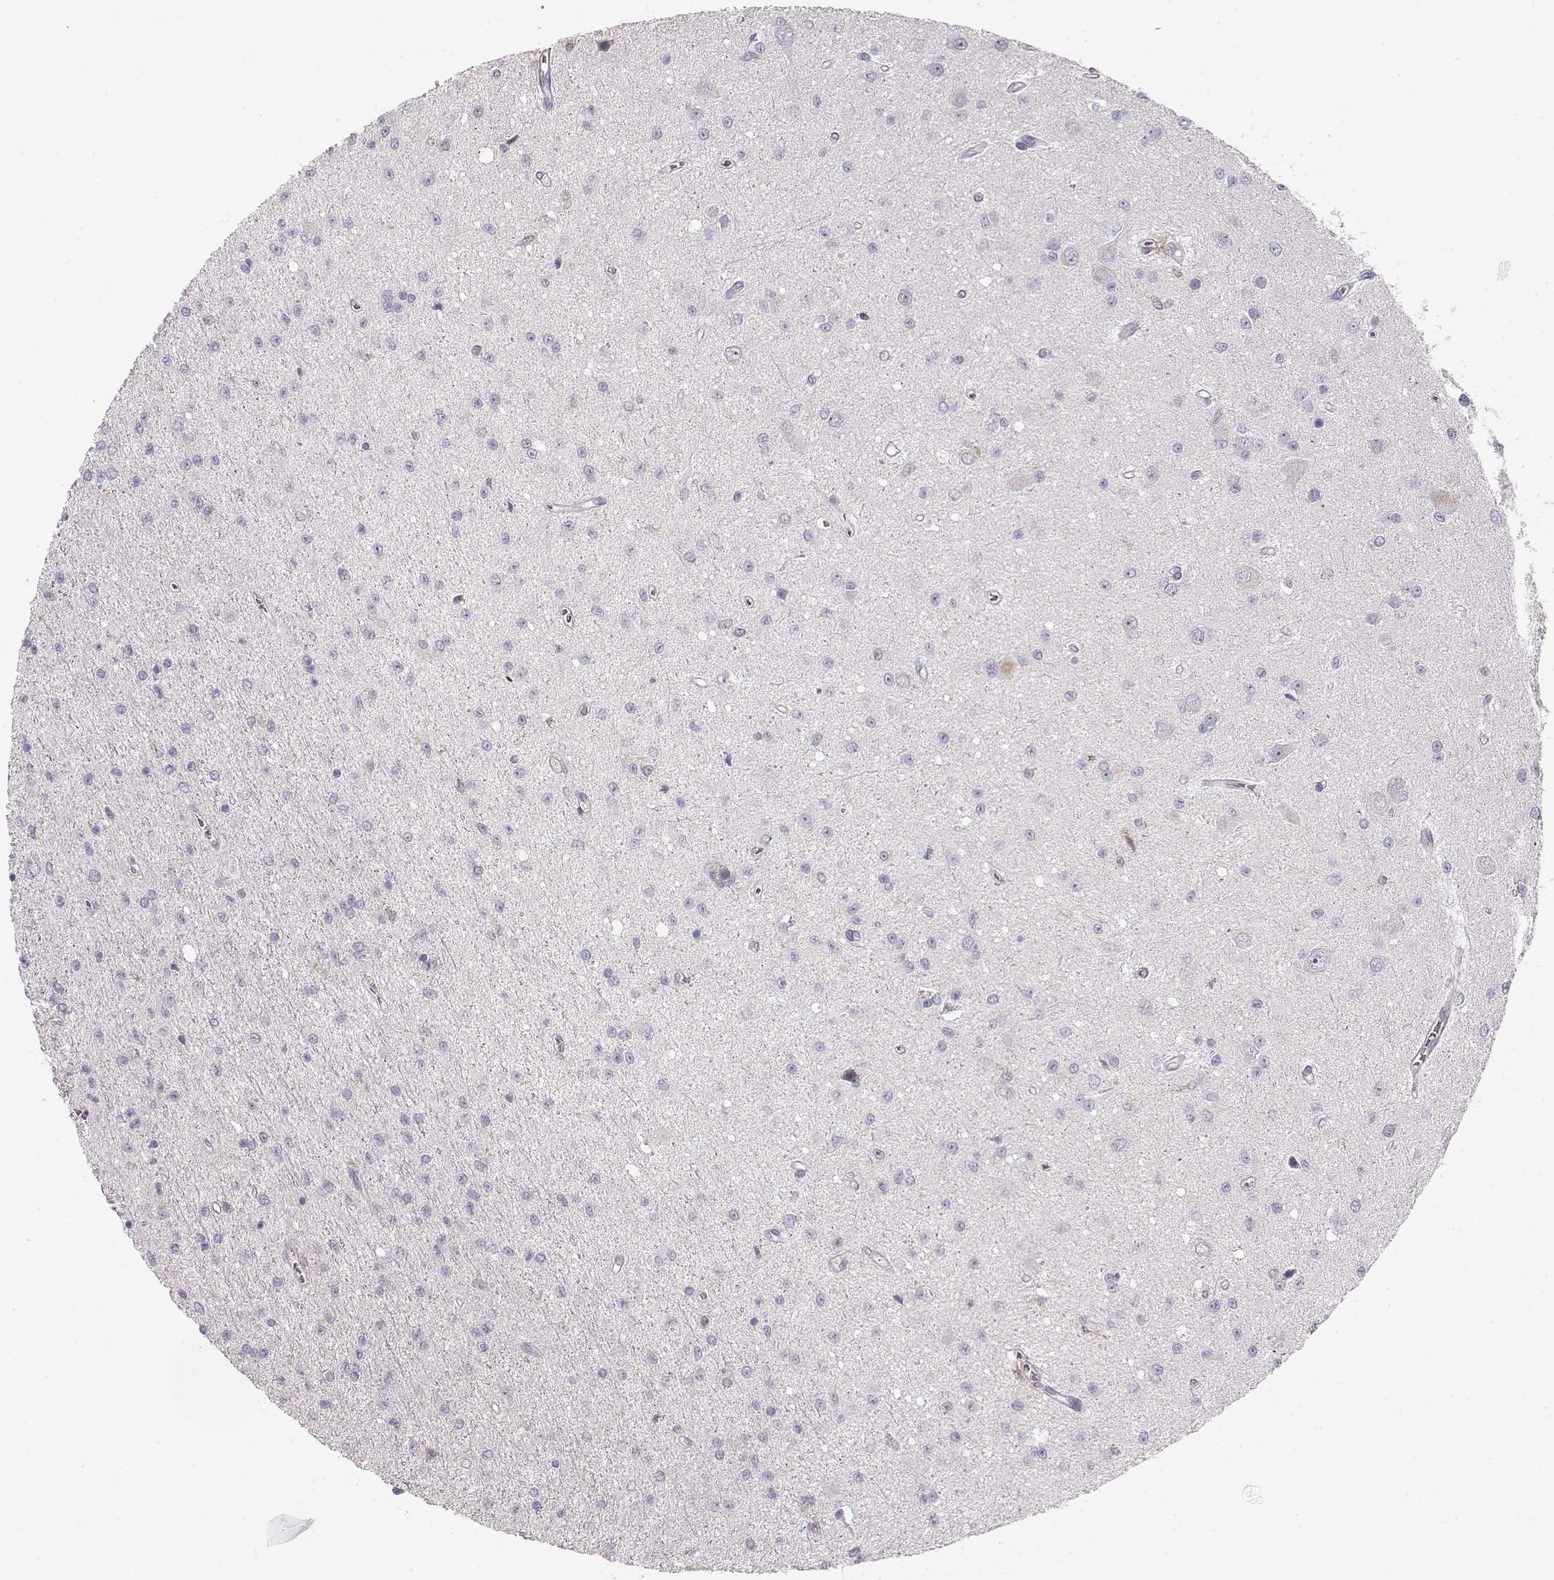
{"staining": {"intensity": "negative", "quantity": "none", "location": "none"}, "tissue": "glioma", "cell_type": "Tumor cells", "image_type": "cancer", "snomed": [{"axis": "morphology", "description": "Glioma, malignant, Low grade"}, {"axis": "topography", "description": "Brain"}], "caption": "High power microscopy micrograph of an IHC image of glioma, revealing no significant staining in tumor cells.", "gene": "VAV1", "patient": {"sex": "female", "age": 45}}